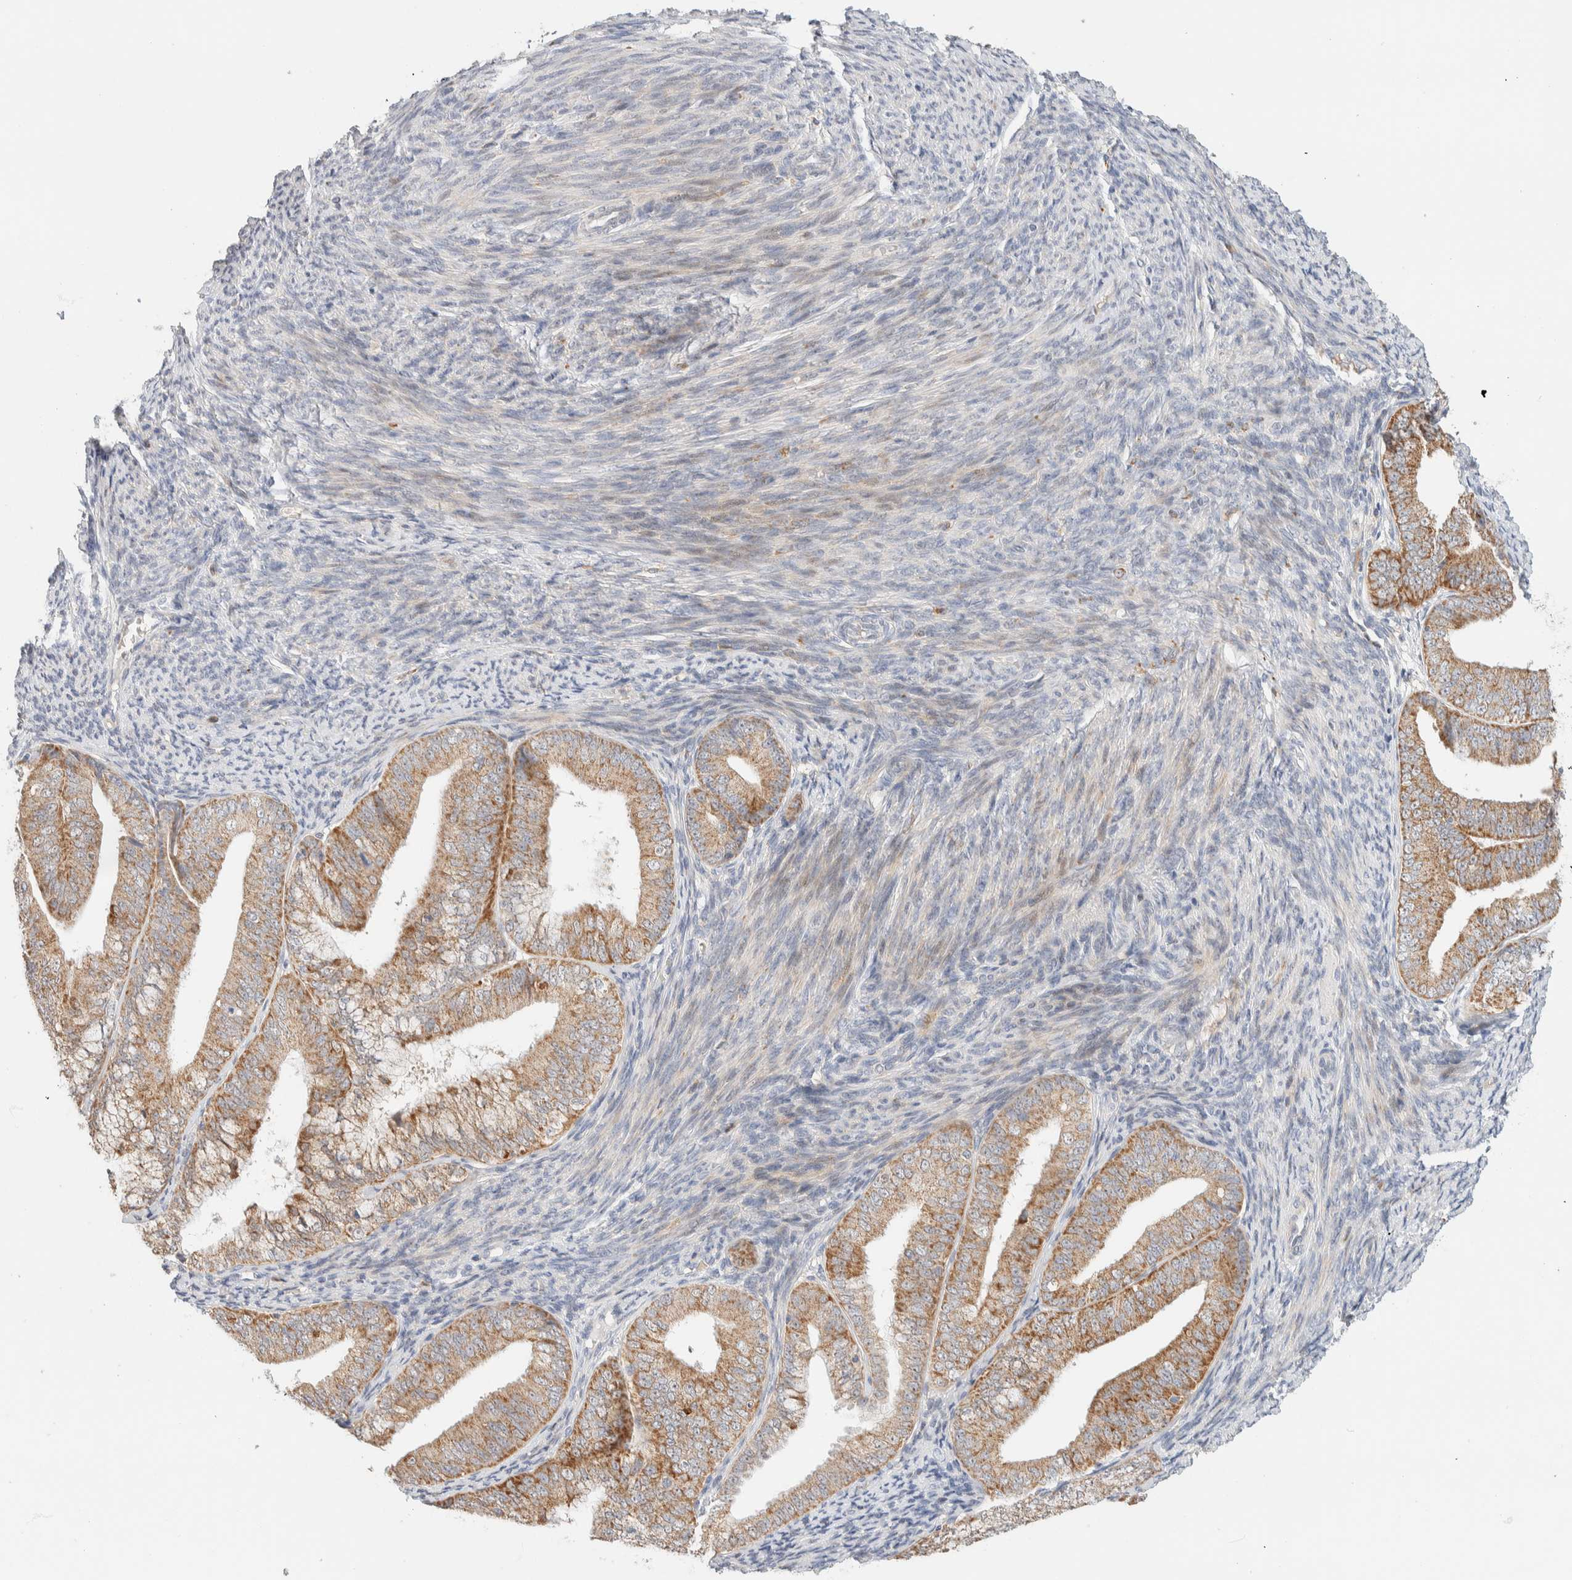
{"staining": {"intensity": "moderate", "quantity": ">75%", "location": "cytoplasmic/membranous"}, "tissue": "endometrial cancer", "cell_type": "Tumor cells", "image_type": "cancer", "snomed": [{"axis": "morphology", "description": "Adenocarcinoma, NOS"}, {"axis": "topography", "description": "Endometrium"}], "caption": "Protein staining demonstrates moderate cytoplasmic/membranous positivity in about >75% of tumor cells in endometrial cancer.", "gene": "HDHD3", "patient": {"sex": "female", "age": 63}}